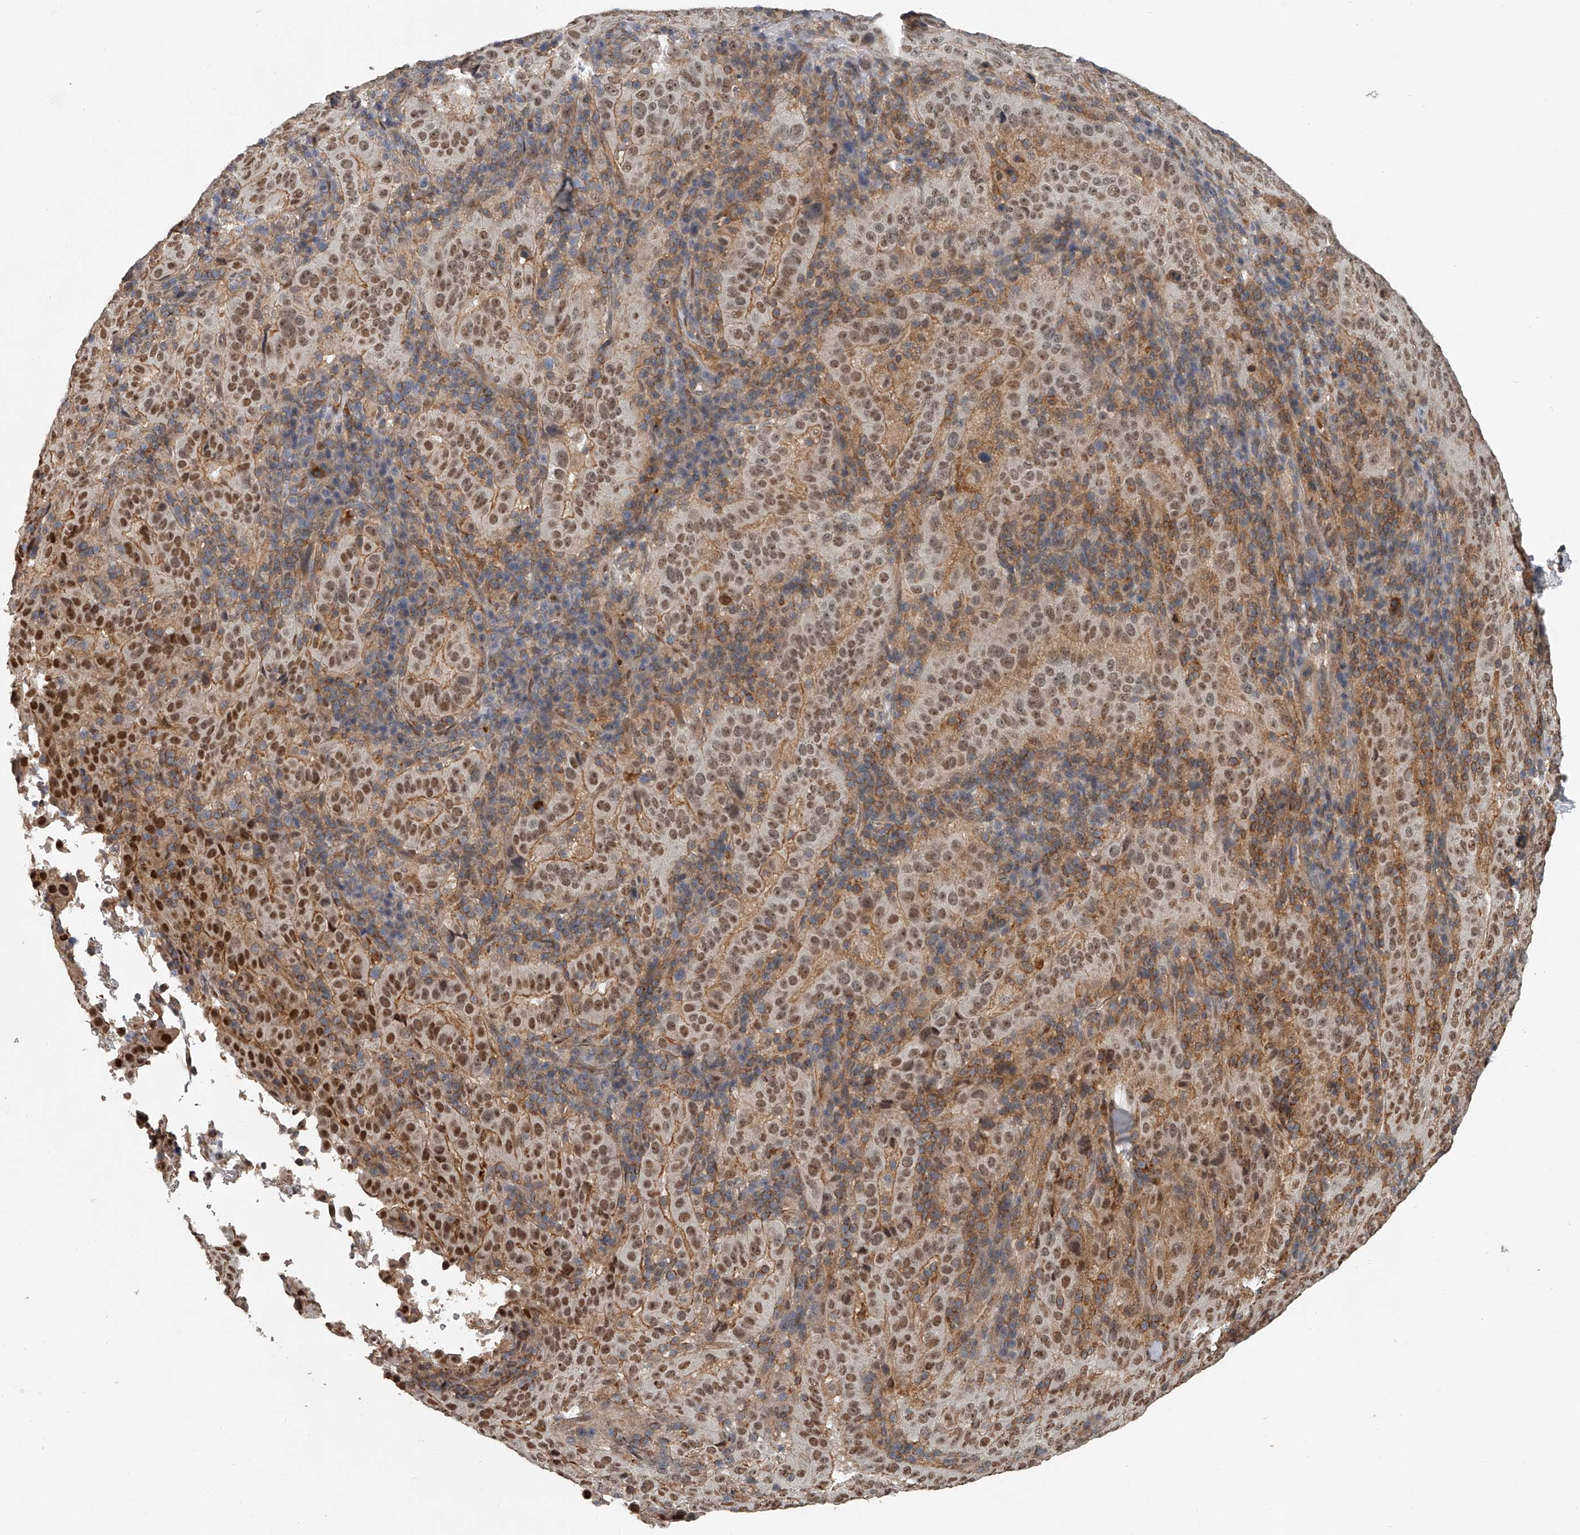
{"staining": {"intensity": "moderate", "quantity": ">75%", "location": "cytoplasmic/membranous,nuclear"}, "tissue": "pancreatic cancer", "cell_type": "Tumor cells", "image_type": "cancer", "snomed": [{"axis": "morphology", "description": "Adenocarcinoma, NOS"}, {"axis": "topography", "description": "Pancreas"}], "caption": "Protein staining of pancreatic cancer tissue demonstrates moderate cytoplasmic/membranous and nuclear positivity in approximately >75% of tumor cells.", "gene": "PLEKHG1", "patient": {"sex": "male", "age": 63}}